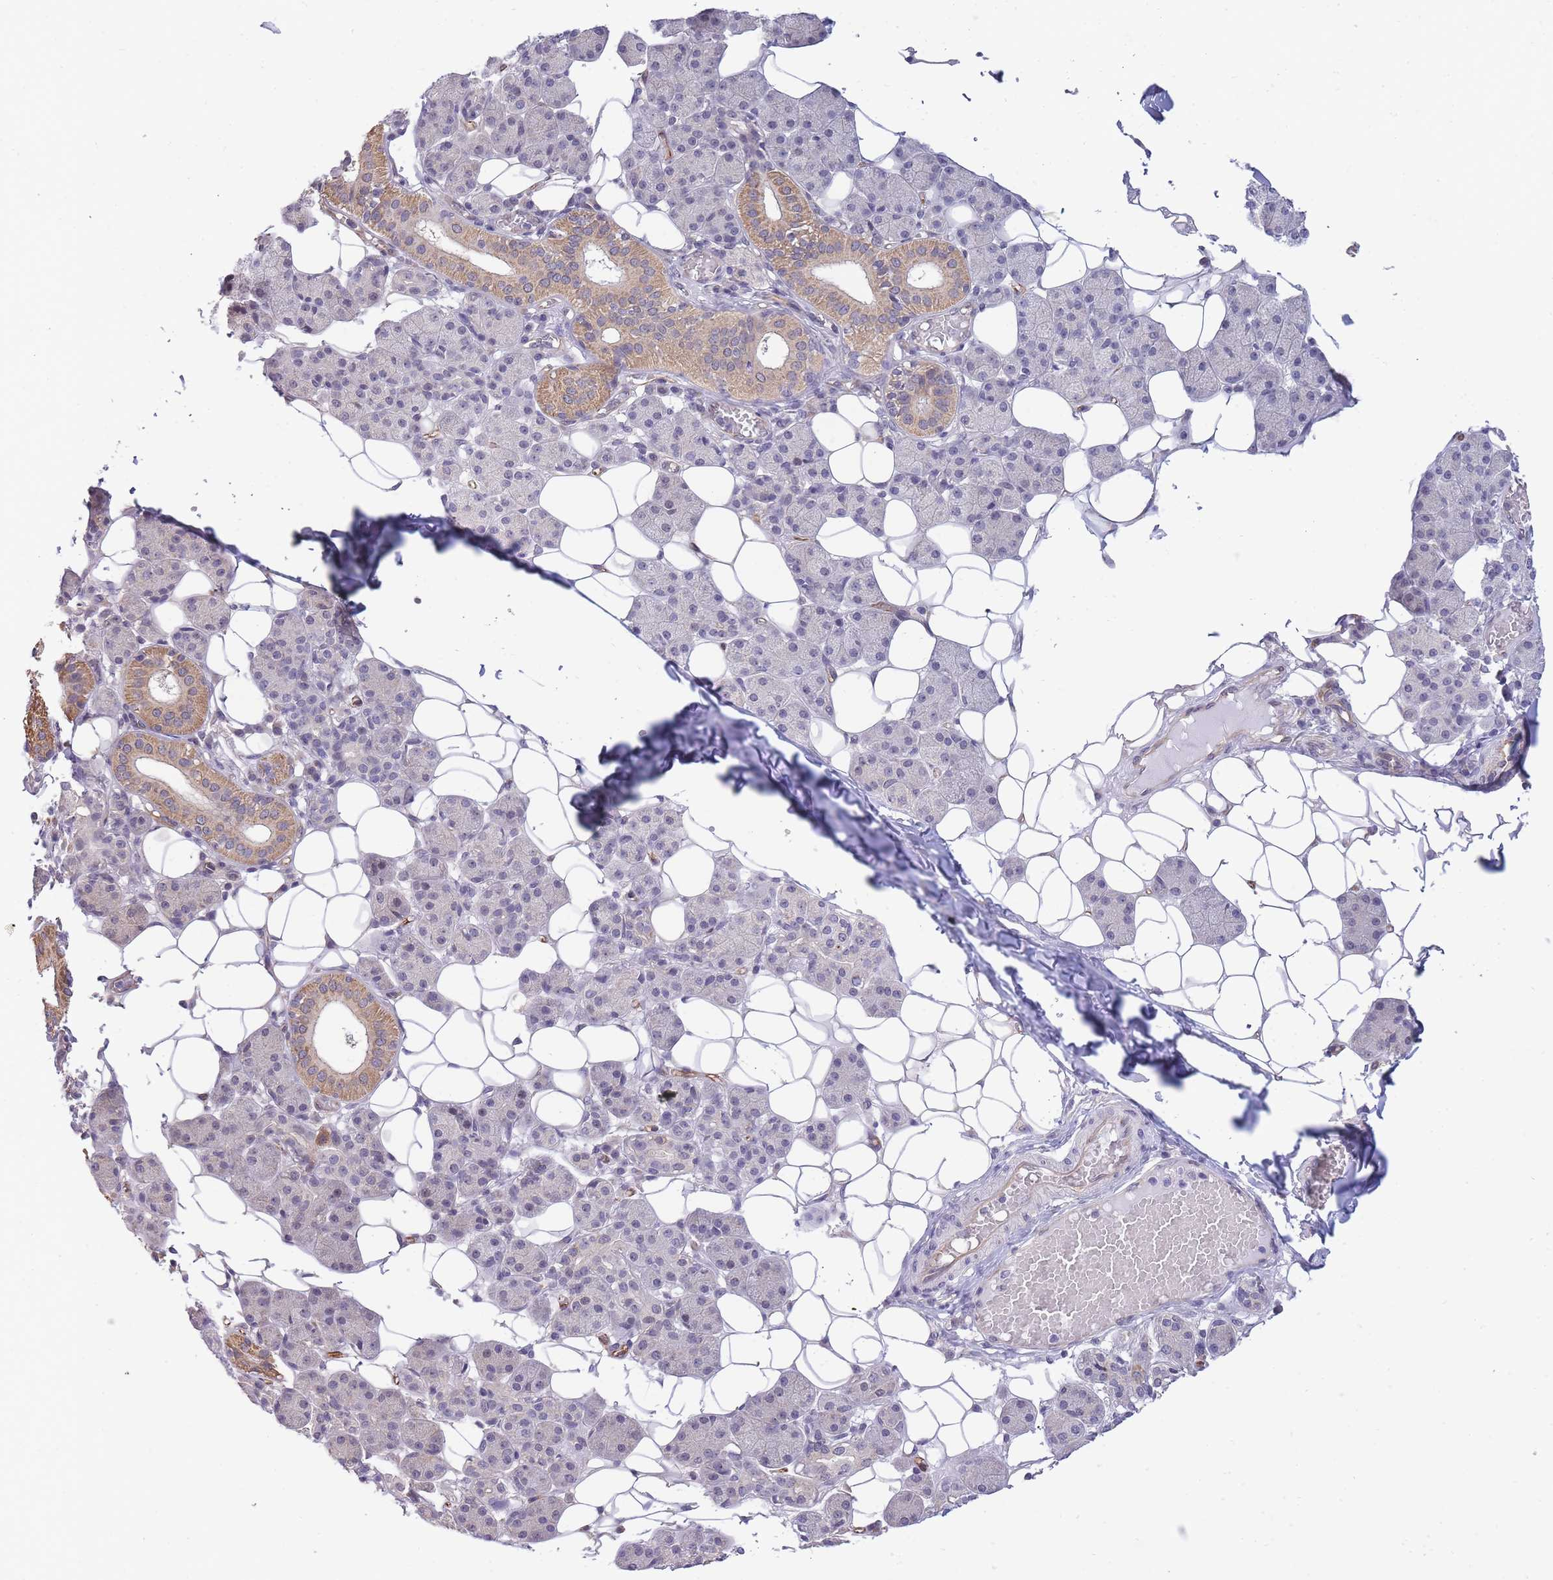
{"staining": {"intensity": "moderate", "quantity": "<25%", "location": "cytoplasmic/membranous"}, "tissue": "salivary gland", "cell_type": "Glandular cells", "image_type": "normal", "snomed": [{"axis": "morphology", "description": "Normal tissue, NOS"}, {"axis": "topography", "description": "Salivary gland"}], "caption": "Immunohistochemistry micrograph of unremarkable salivary gland: salivary gland stained using IHC exhibits low levels of moderate protein expression localized specifically in the cytoplasmic/membranous of glandular cells, appearing as a cytoplasmic/membranous brown color.", "gene": "C19orf25", "patient": {"sex": "female", "age": 33}}